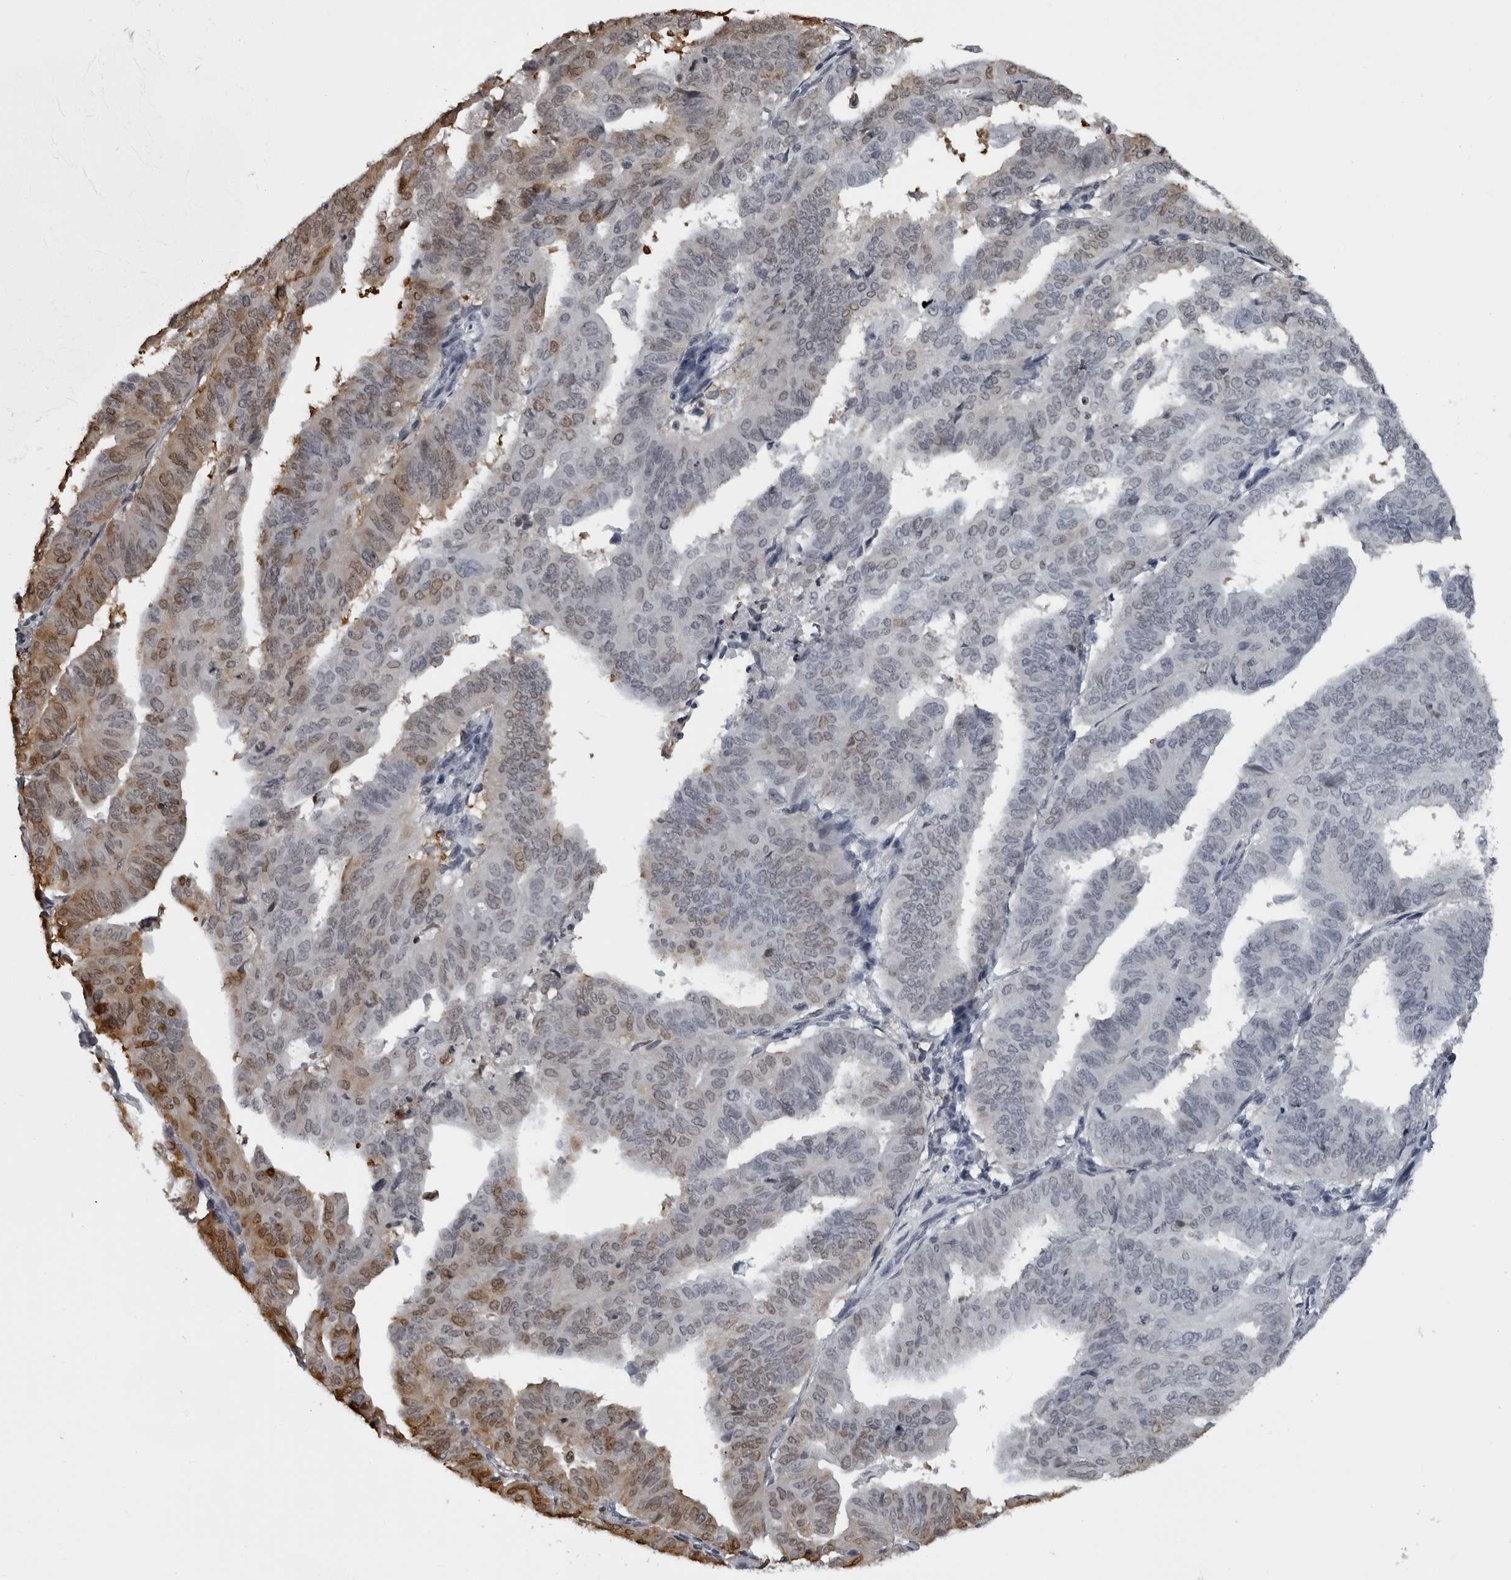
{"staining": {"intensity": "moderate", "quantity": "<25%", "location": "cytoplasmic/membranous,nuclear"}, "tissue": "endometrial cancer", "cell_type": "Tumor cells", "image_type": "cancer", "snomed": [{"axis": "morphology", "description": "Adenocarcinoma, NOS"}, {"axis": "topography", "description": "Uterus"}], "caption": "Immunohistochemistry of human endometrial cancer (adenocarcinoma) reveals low levels of moderate cytoplasmic/membranous and nuclear expression in approximately <25% of tumor cells.", "gene": "LZIC", "patient": {"sex": "female", "age": 77}}